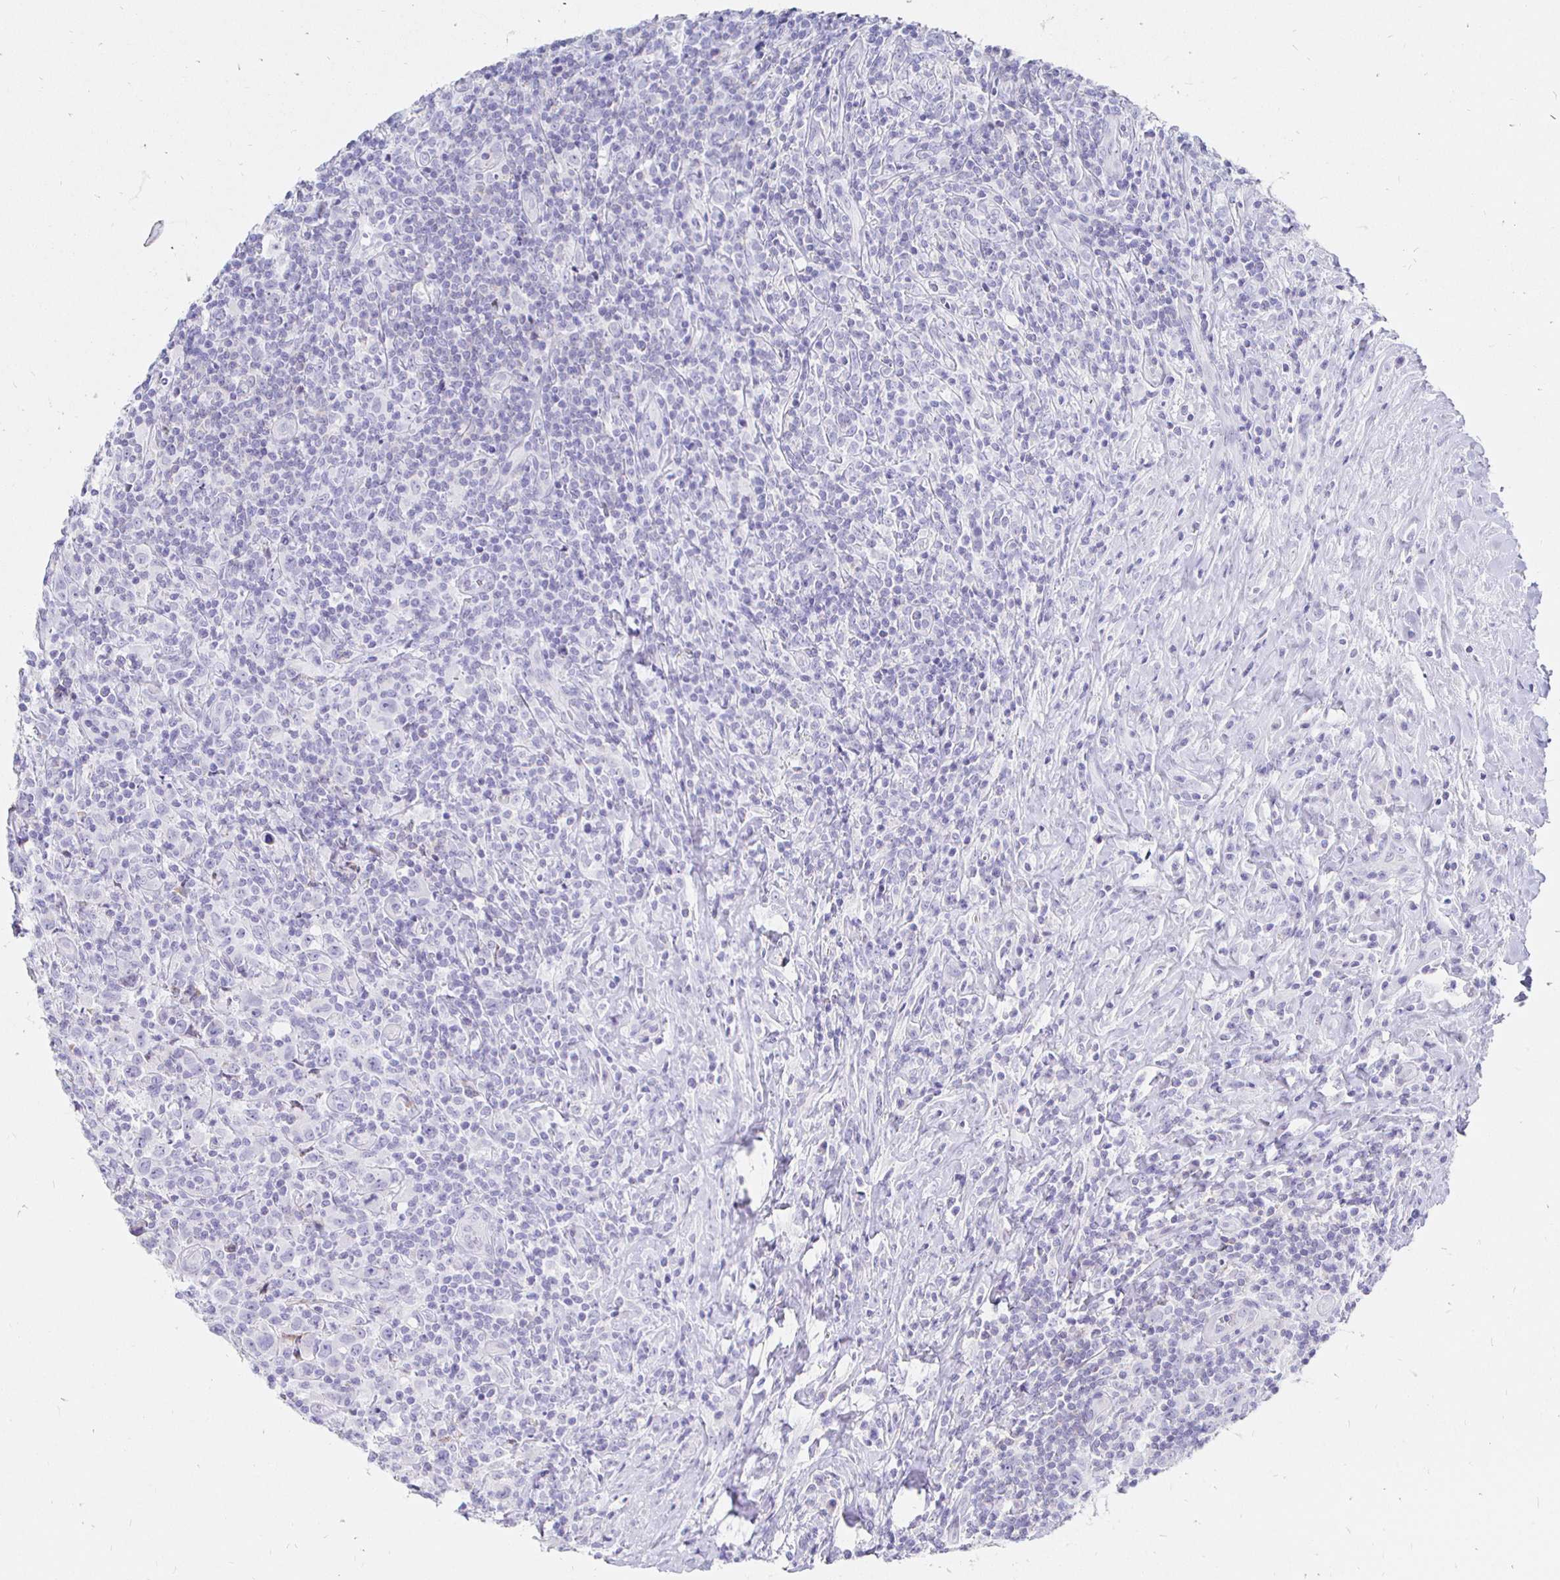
{"staining": {"intensity": "negative", "quantity": "none", "location": "none"}, "tissue": "lymphoma", "cell_type": "Tumor cells", "image_type": "cancer", "snomed": [{"axis": "morphology", "description": "Hodgkin's disease, NOS"}, {"axis": "topography", "description": "Lymph node"}], "caption": "Hodgkin's disease was stained to show a protein in brown. There is no significant positivity in tumor cells.", "gene": "CR2", "patient": {"sex": "female", "age": 18}}